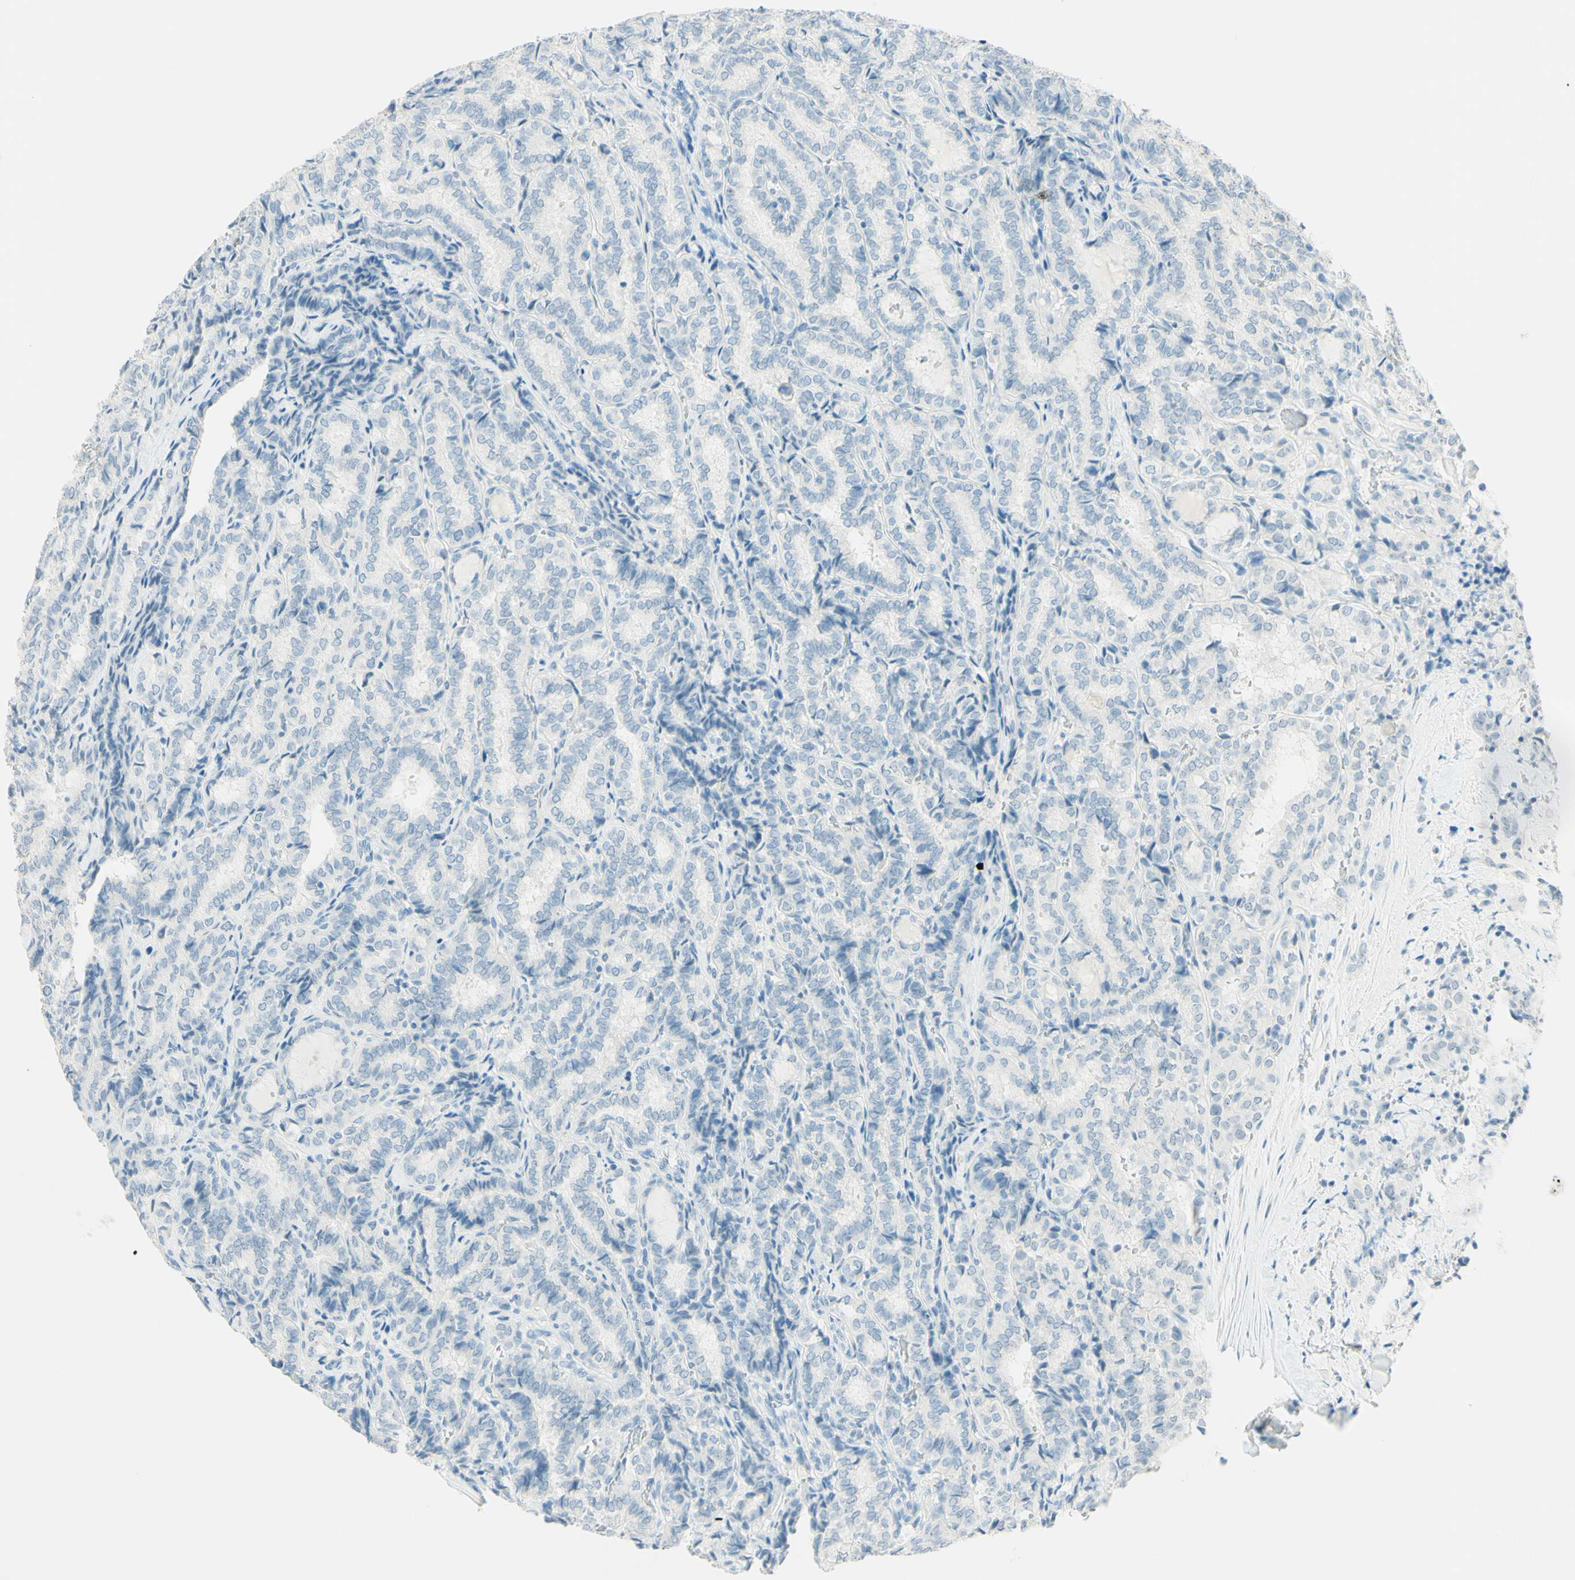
{"staining": {"intensity": "negative", "quantity": "none", "location": "none"}, "tissue": "thyroid cancer", "cell_type": "Tumor cells", "image_type": "cancer", "snomed": [{"axis": "morphology", "description": "Normal tissue, NOS"}, {"axis": "morphology", "description": "Papillary adenocarcinoma, NOS"}, {"axis": "topography", "description": "Thyroid gland"}], "caption": "This is a image of immunohistochemistry staining of thyroid cancer, which shows no staining in tumor cells.", "gene": "FMR1NB", "patient": {"sex": "female", "age": 30}}